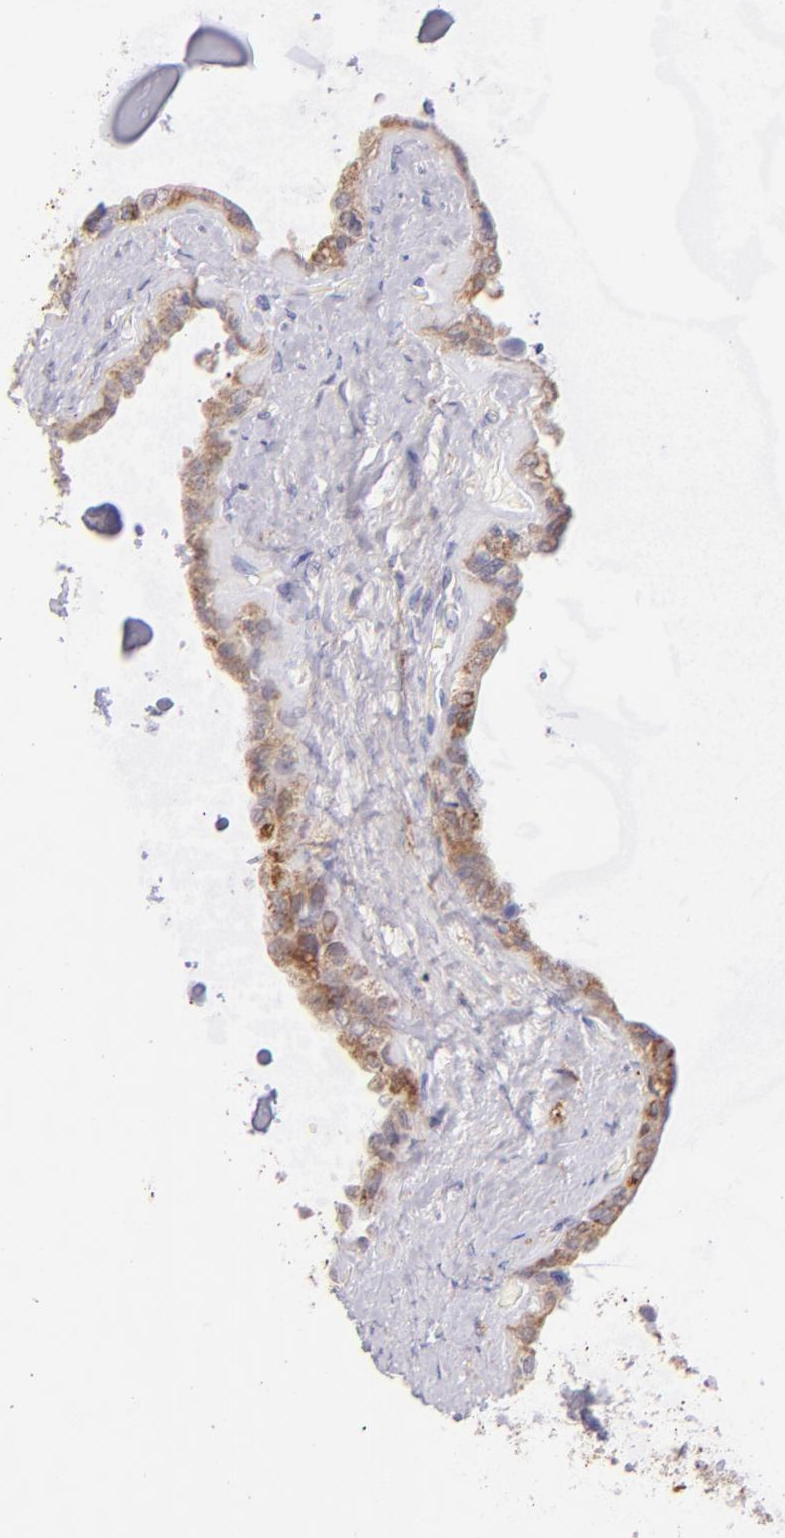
{"staining": {"intensity": "moderate", "quantity": ">75%", "location": "cytoplasmic/membranous"}, "tissue": "seminal vesicle", "cell_type": "Glandular cells", "image_type": "normal", "snomed": [{"axis": "morphology", "description": "Normal tissue, NOS"}, {"axis": "morphology", "description": "Inflammation, NOS"}, {"axis": "topography", "description": "Urinary bladder"}, {"axis": "topography", "description": "Prostate"}, {"axis": "topography", "description": "Seminal veicle"}], "caption": "Immunohistochemical staining of benign human seminal vesicle shows >75% levels of moderate cytoplasmic/membranous protein positivity in approximately >75% of glandular cells. (Brightfield microscopy of DAB IHC at high magnification).", "gene": "SH2D4A", "patient": {"sex": "male", "age": 82}}